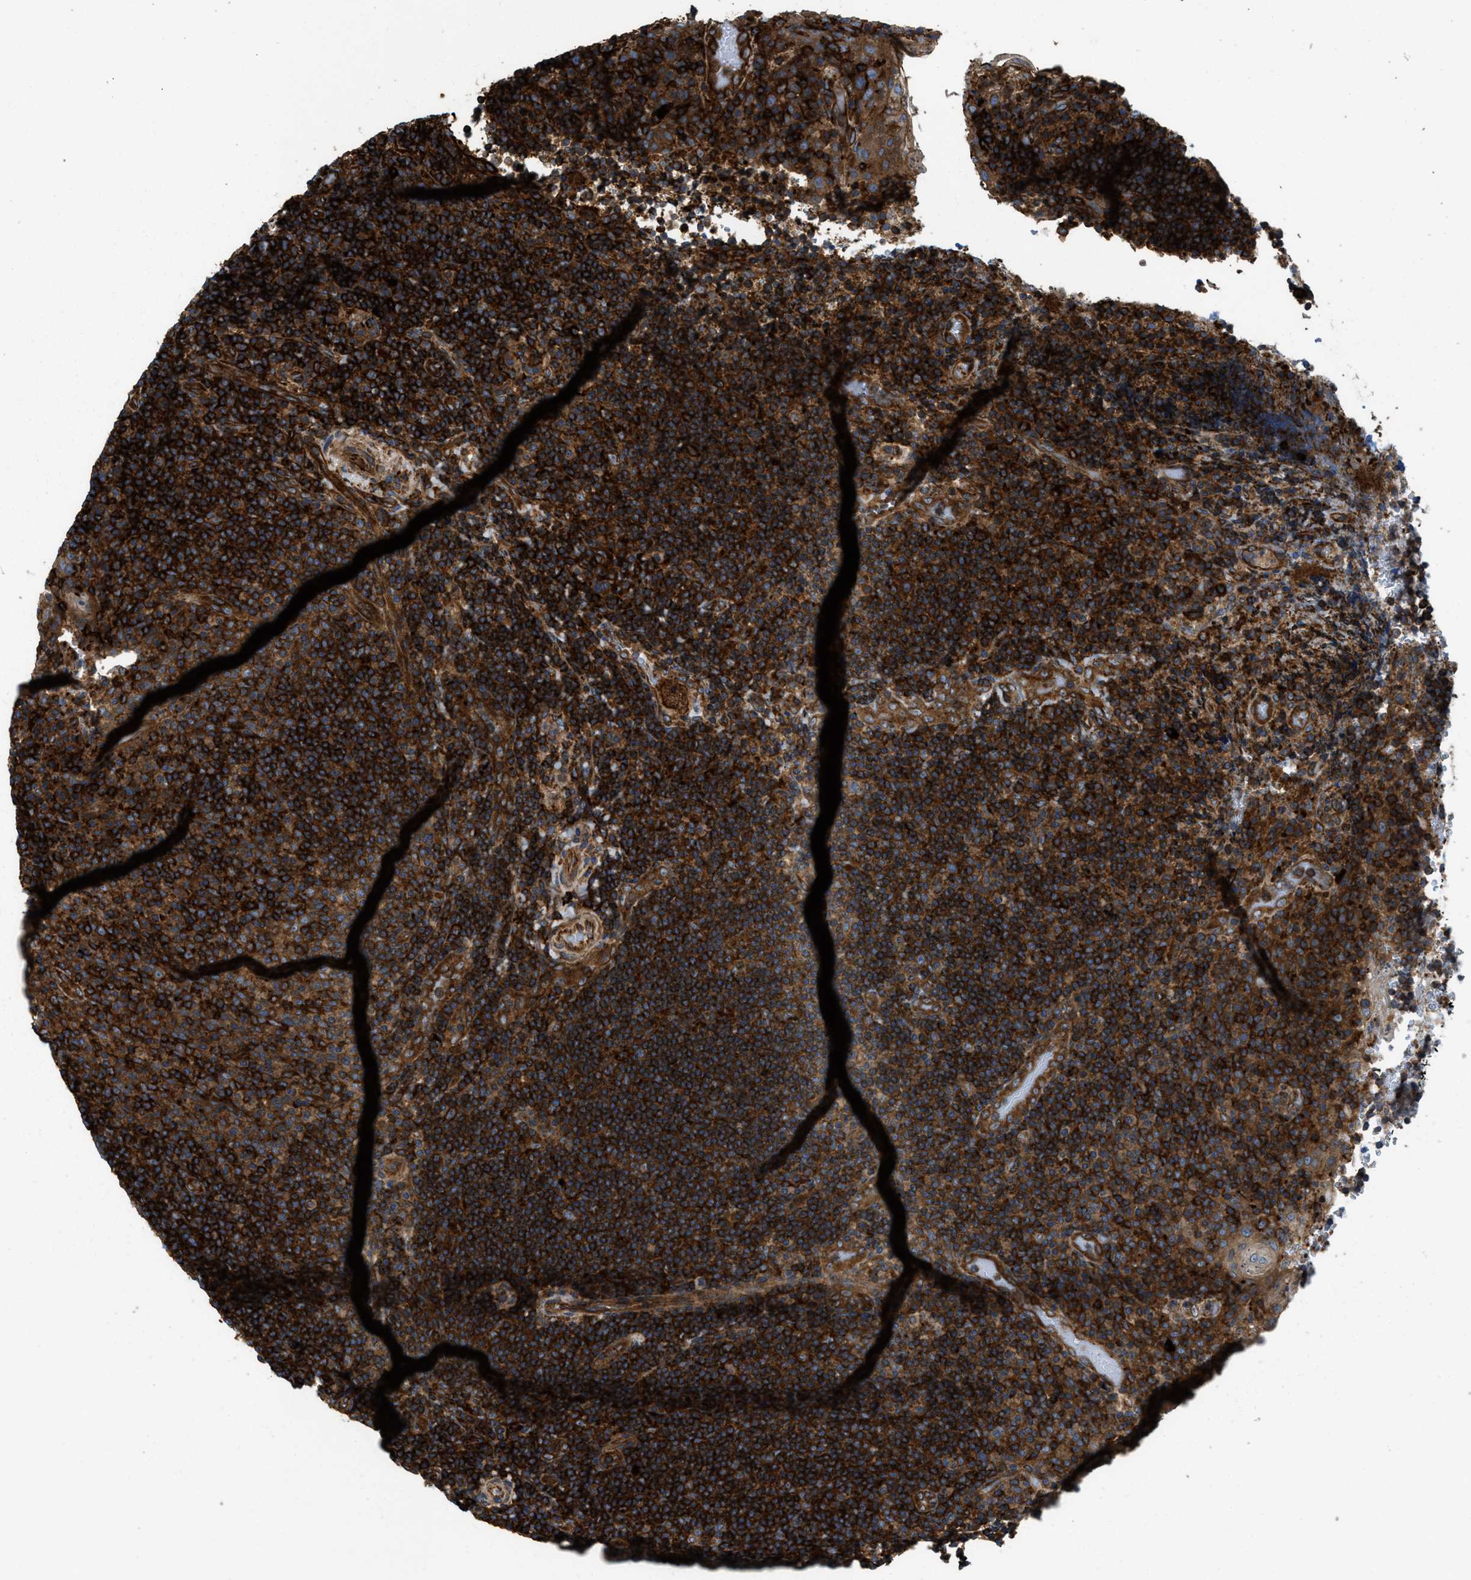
{"staining": {"intensity": "strong", "quantity": ">75%", "location": "cytoplasmic/membranous"}, "tissue": "lymphoma", "cell_type": "Tumor cells", "image_type": "cancer", "snomed": [{"axis": "morphology", "description": "Malignant lymphoma, non-Hodgkin's type, High grade"}, {"axis": "topography", "description": "Tonsil"}], "caption": "Immunohistochemistry (IHC) image of neoplastic tissue: high-grade malignant lymphoma, non-Hodgkin's type stained using immunohistochemistry (IHC) exhibits high levels of strong protein expression localized specifically in the cytoplasmic/membranous of tumor cells, appearing as a cytoplasmic/membranous brown color.", "gene": "EGLN1", "patient": {"sex": "female", "age": 36}}